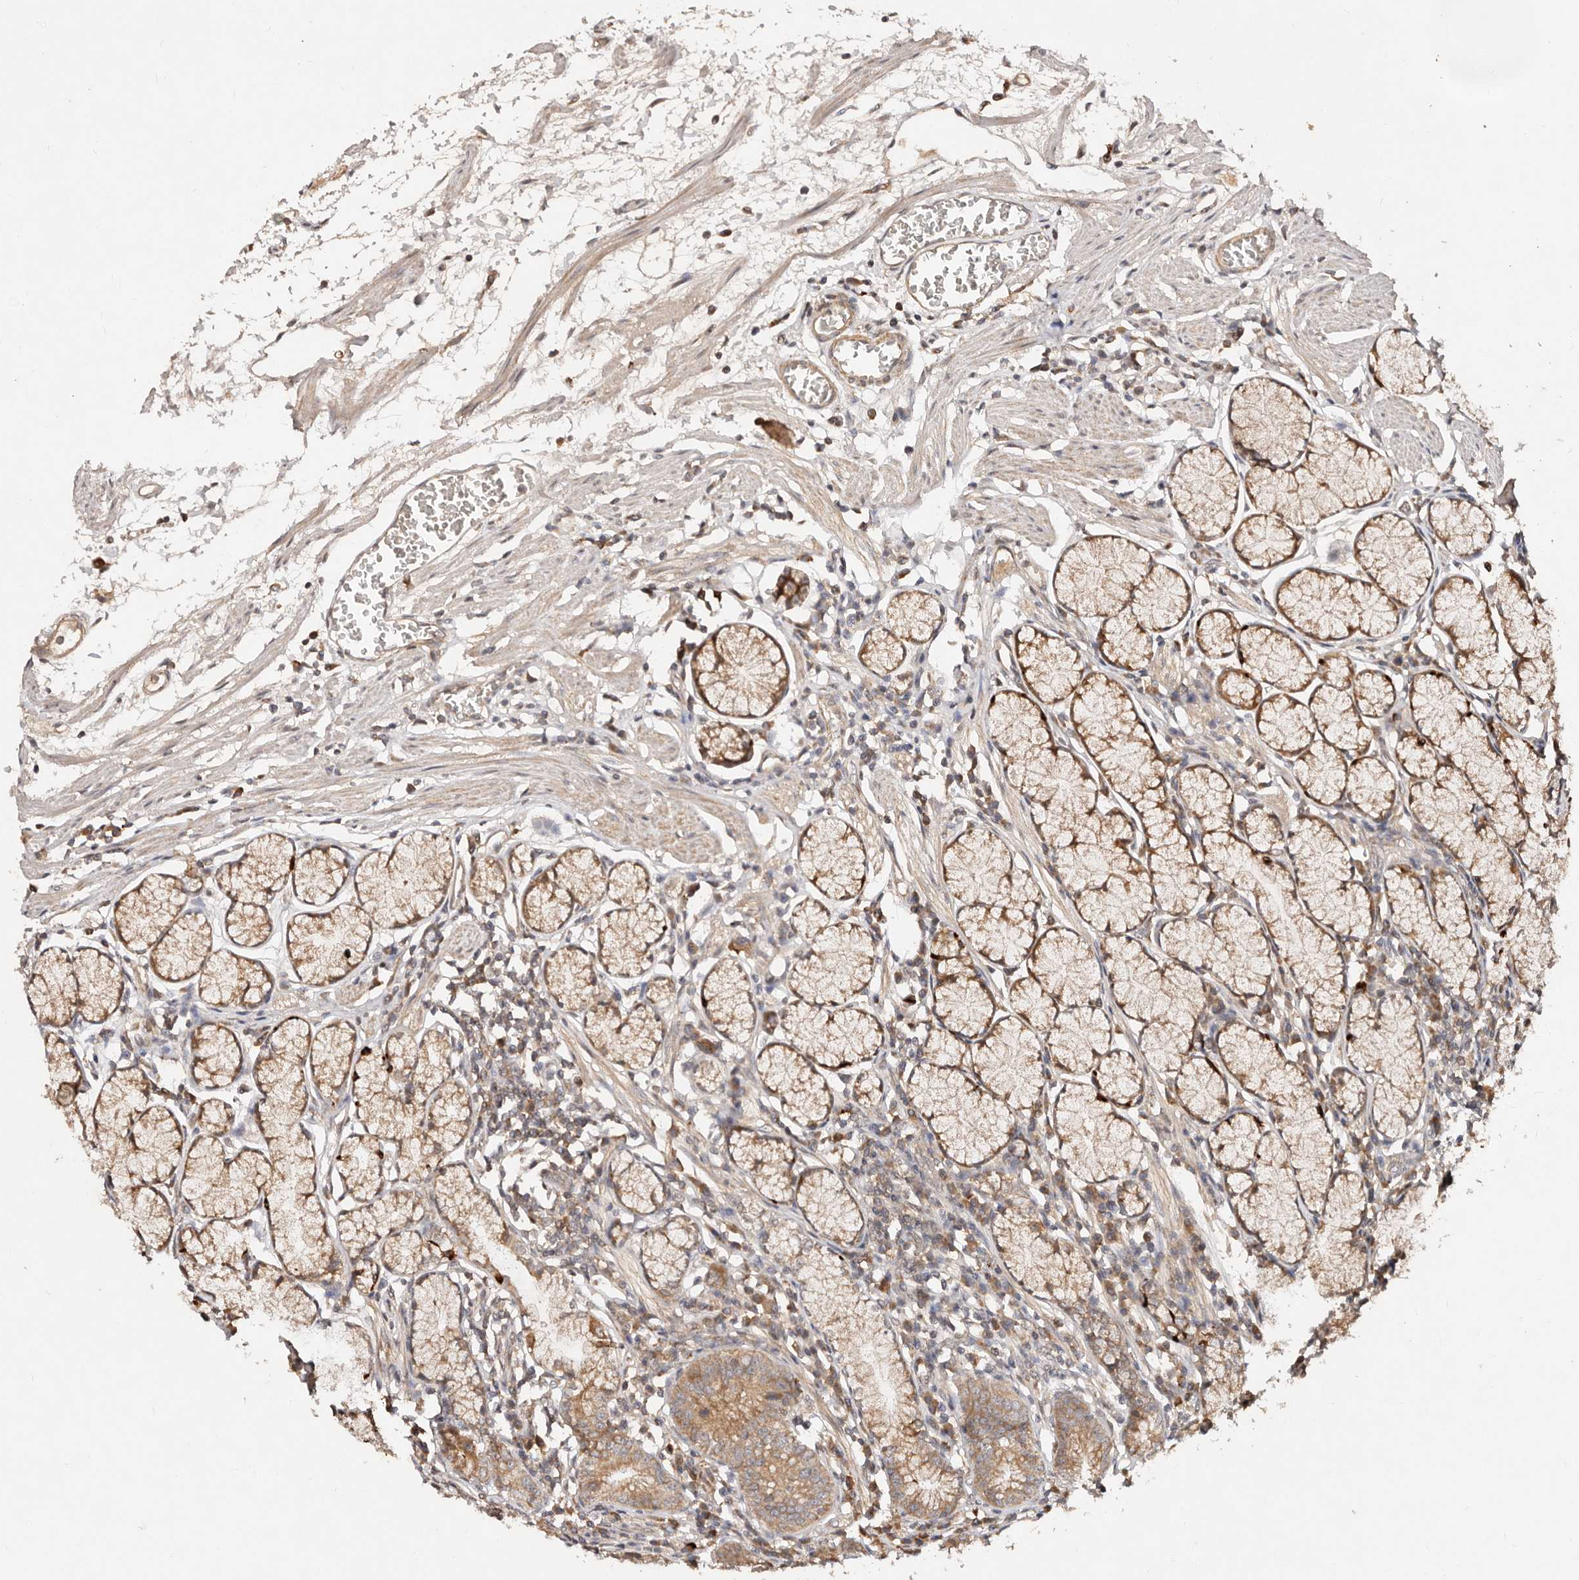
{"staining": {"intensity": "strong", "quantity": ">75%", "location": "cytoplasmic/membranous"}, "tissue": "stomach", "cell_type": "Glandular cells", "image_type": "normal", "snomed": [{"axis": "morphology", "description": "Normal tissue, NOS"}, {"axis": "topography", "description": "Stomach"}], "caption": "Protein staining of normal stomach displays strong cytoplasmic/membranous expression in about >75% of glandular cells. (DAB IHC with brightfield microscopy, high magnification).", "gene": "DENND11", "patient": {"sex": "male", "age": 55}}